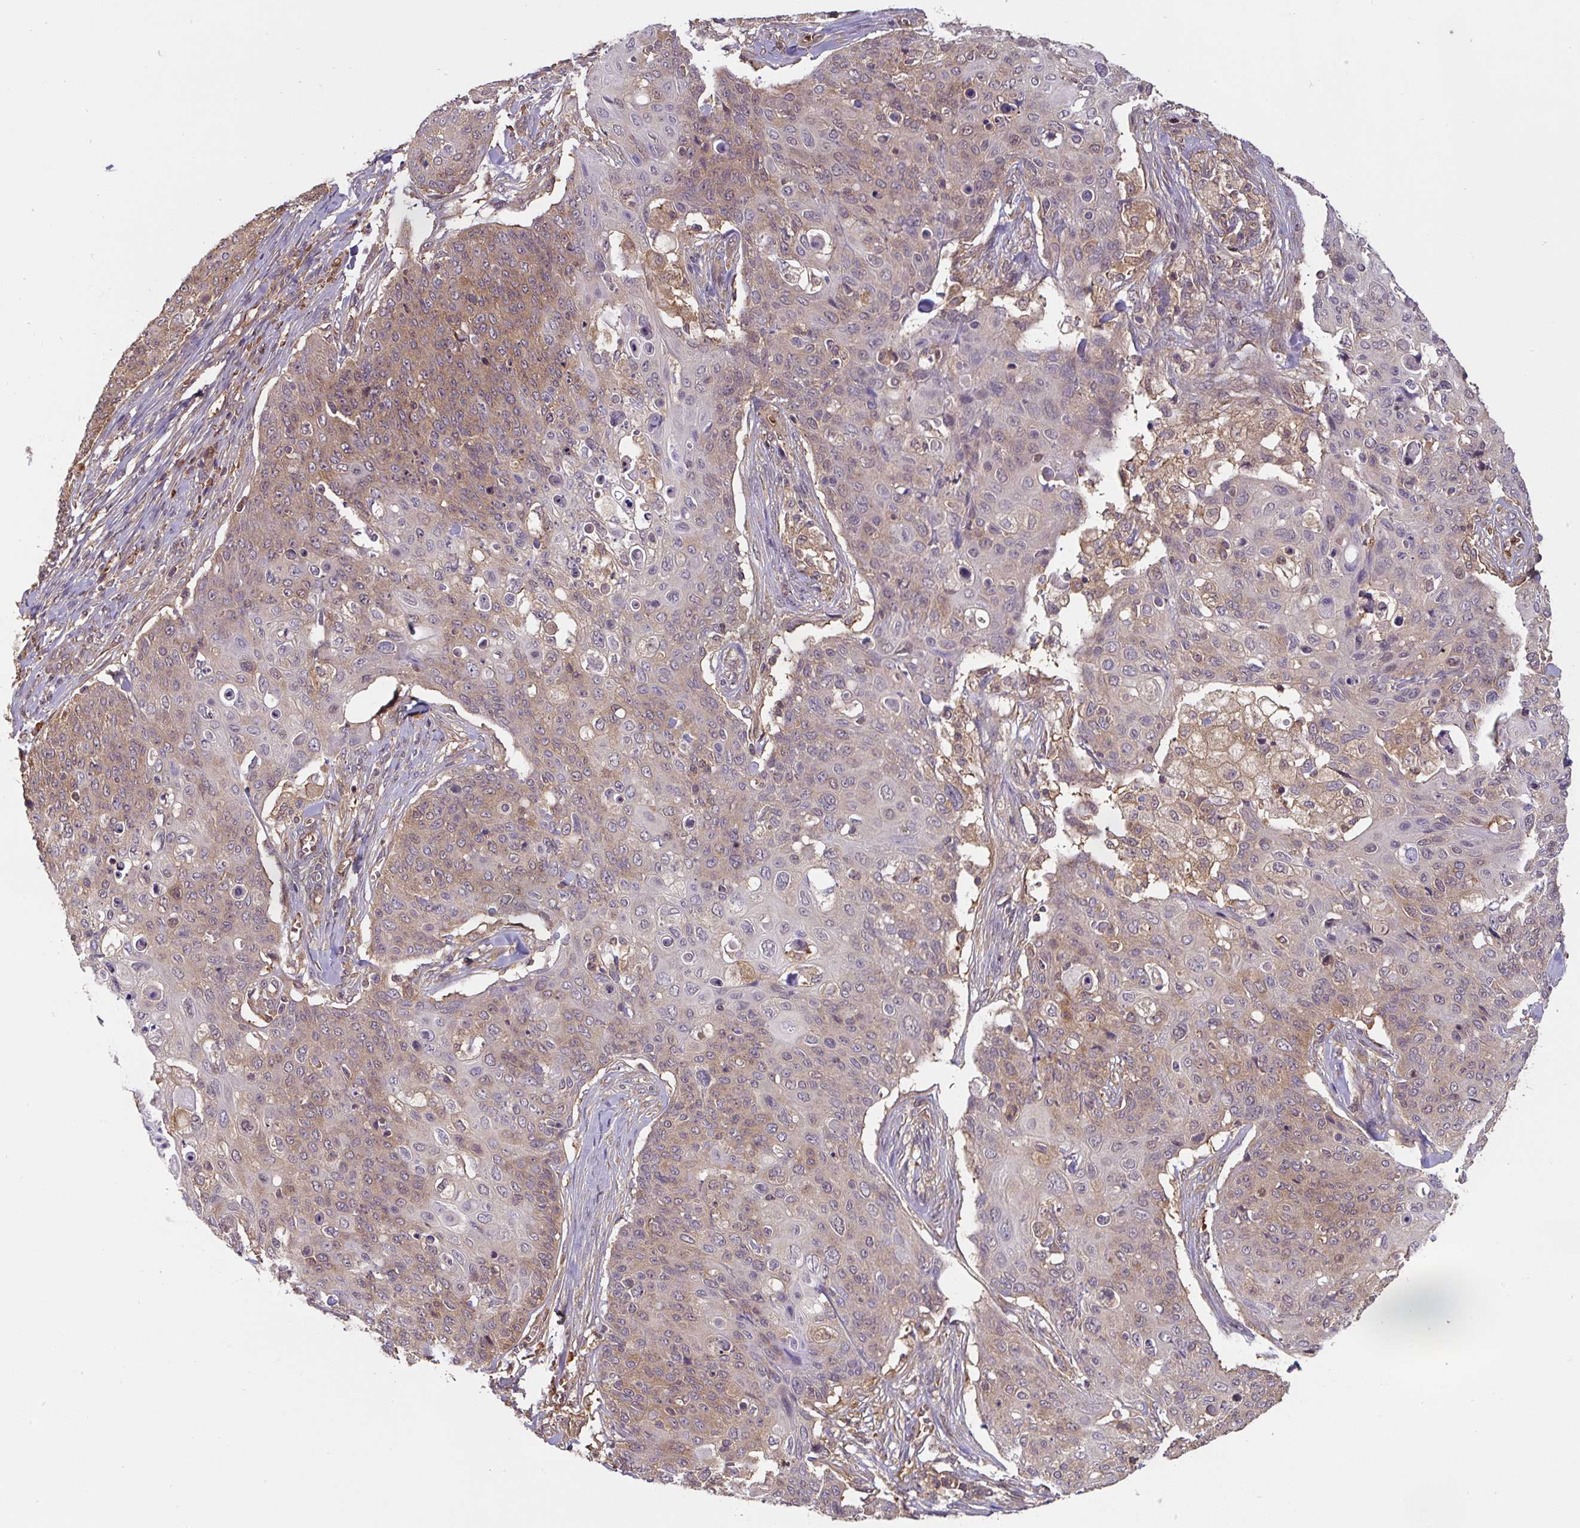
{"staining": {"intensity": "weak", "quantity": "25%-75%", "location": "cytoplasmic/membranous"}, "tissue": "skin cancer", "cell_type": "Tumor cells", "image_type": "cancer", "snomed": [{"axis": "morphology", "description": "Squamous cell carcinoma, NOS"}, {"axis": "topography", "description": "Skin"}, {"axis": "topography", "description": "Vulva"}], "caption": "Squamous cell carcinoma (skin) stained with DAB (3,3'-diaminobenzidine) immunohistochemistry (IHC) reveals low levels of weak cytoplasmic/membranous positivity in about 25%-75% of tumor cells. (Brightfield microscopy of DAB IHC at high magnification).", "gene": "ST13", "patient": {"sex": "female", "age": 85}}